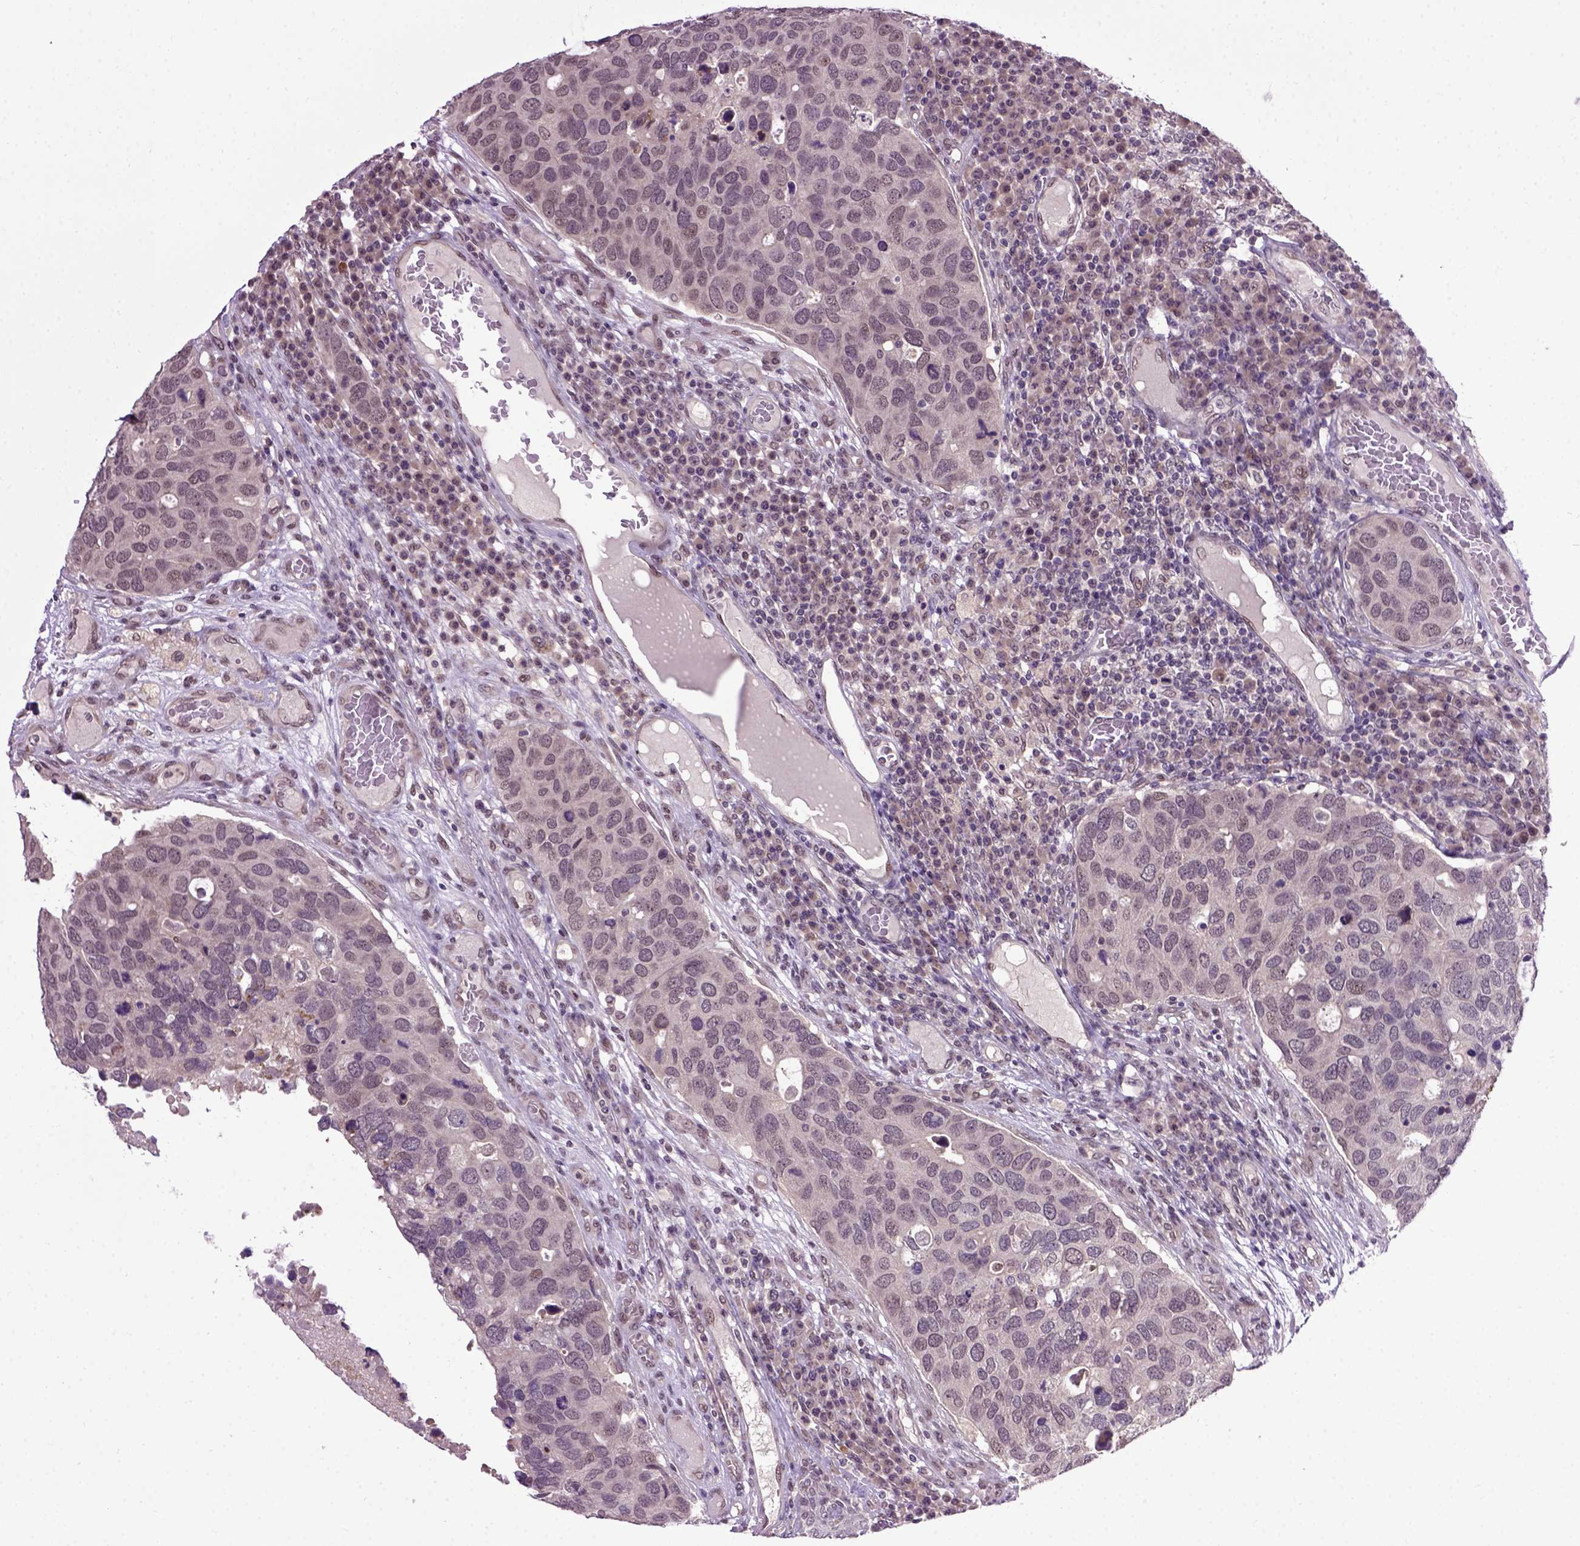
{"staining": {"intensity": "negative", "quantity": "none", "location": "none"}, "tissue": "breast cancer", "cell_type": "Tumor cells", "image_type": "cancer", "snomed": [{"axis": "morphology", "description": "Duct carcinoma"}, {"axis": "topography", "description": "Breast"}], "caption": "Immunohistochemical staining of invasive ductal carcinoma (breast) demonstrates no significant positivity in tumor cells.", "gene": "RAB43", "patient": {"sex": "female", "age": 83}}